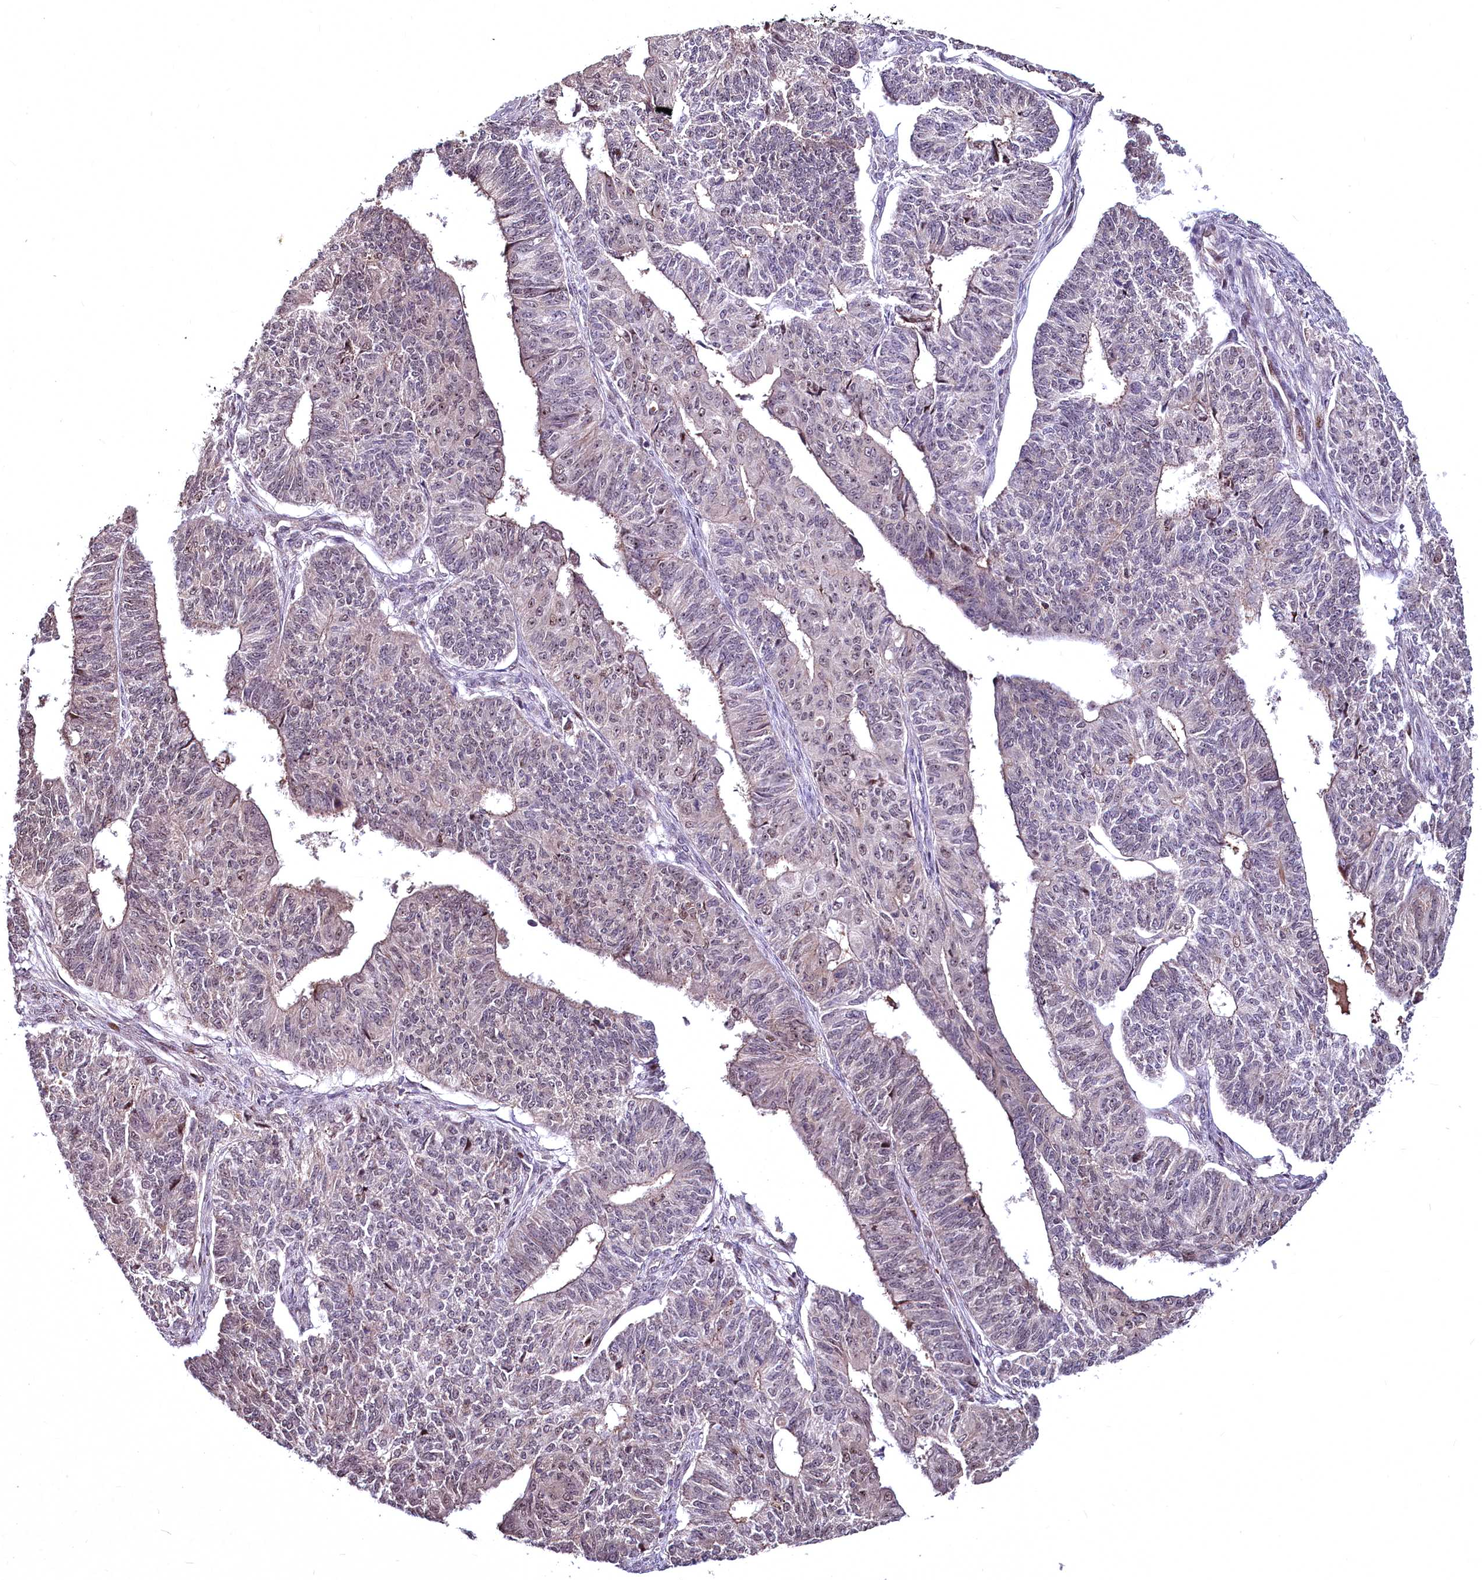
{"staining": {"intensity": "weak", "quantity": "25%-75%", "location": "nuclear"}, "tissue": "endometrial cancer", "cell_type": "Tumor cells", "image_type": "cancer", "snomed": [{"axis": "morphology", "description": "Adenocarcinoma, NOS"}, {"axis": "topography", "description": "Endometrium"}], "caption": "Endometrial adenocarcinoma was stained to show a protein in brown. There is low levels of weak nuclear staining in approximately 25%-75% of tumor cells.", "gene": "N4BP2L1", "patient": {"sex": "female", "age": 32}}